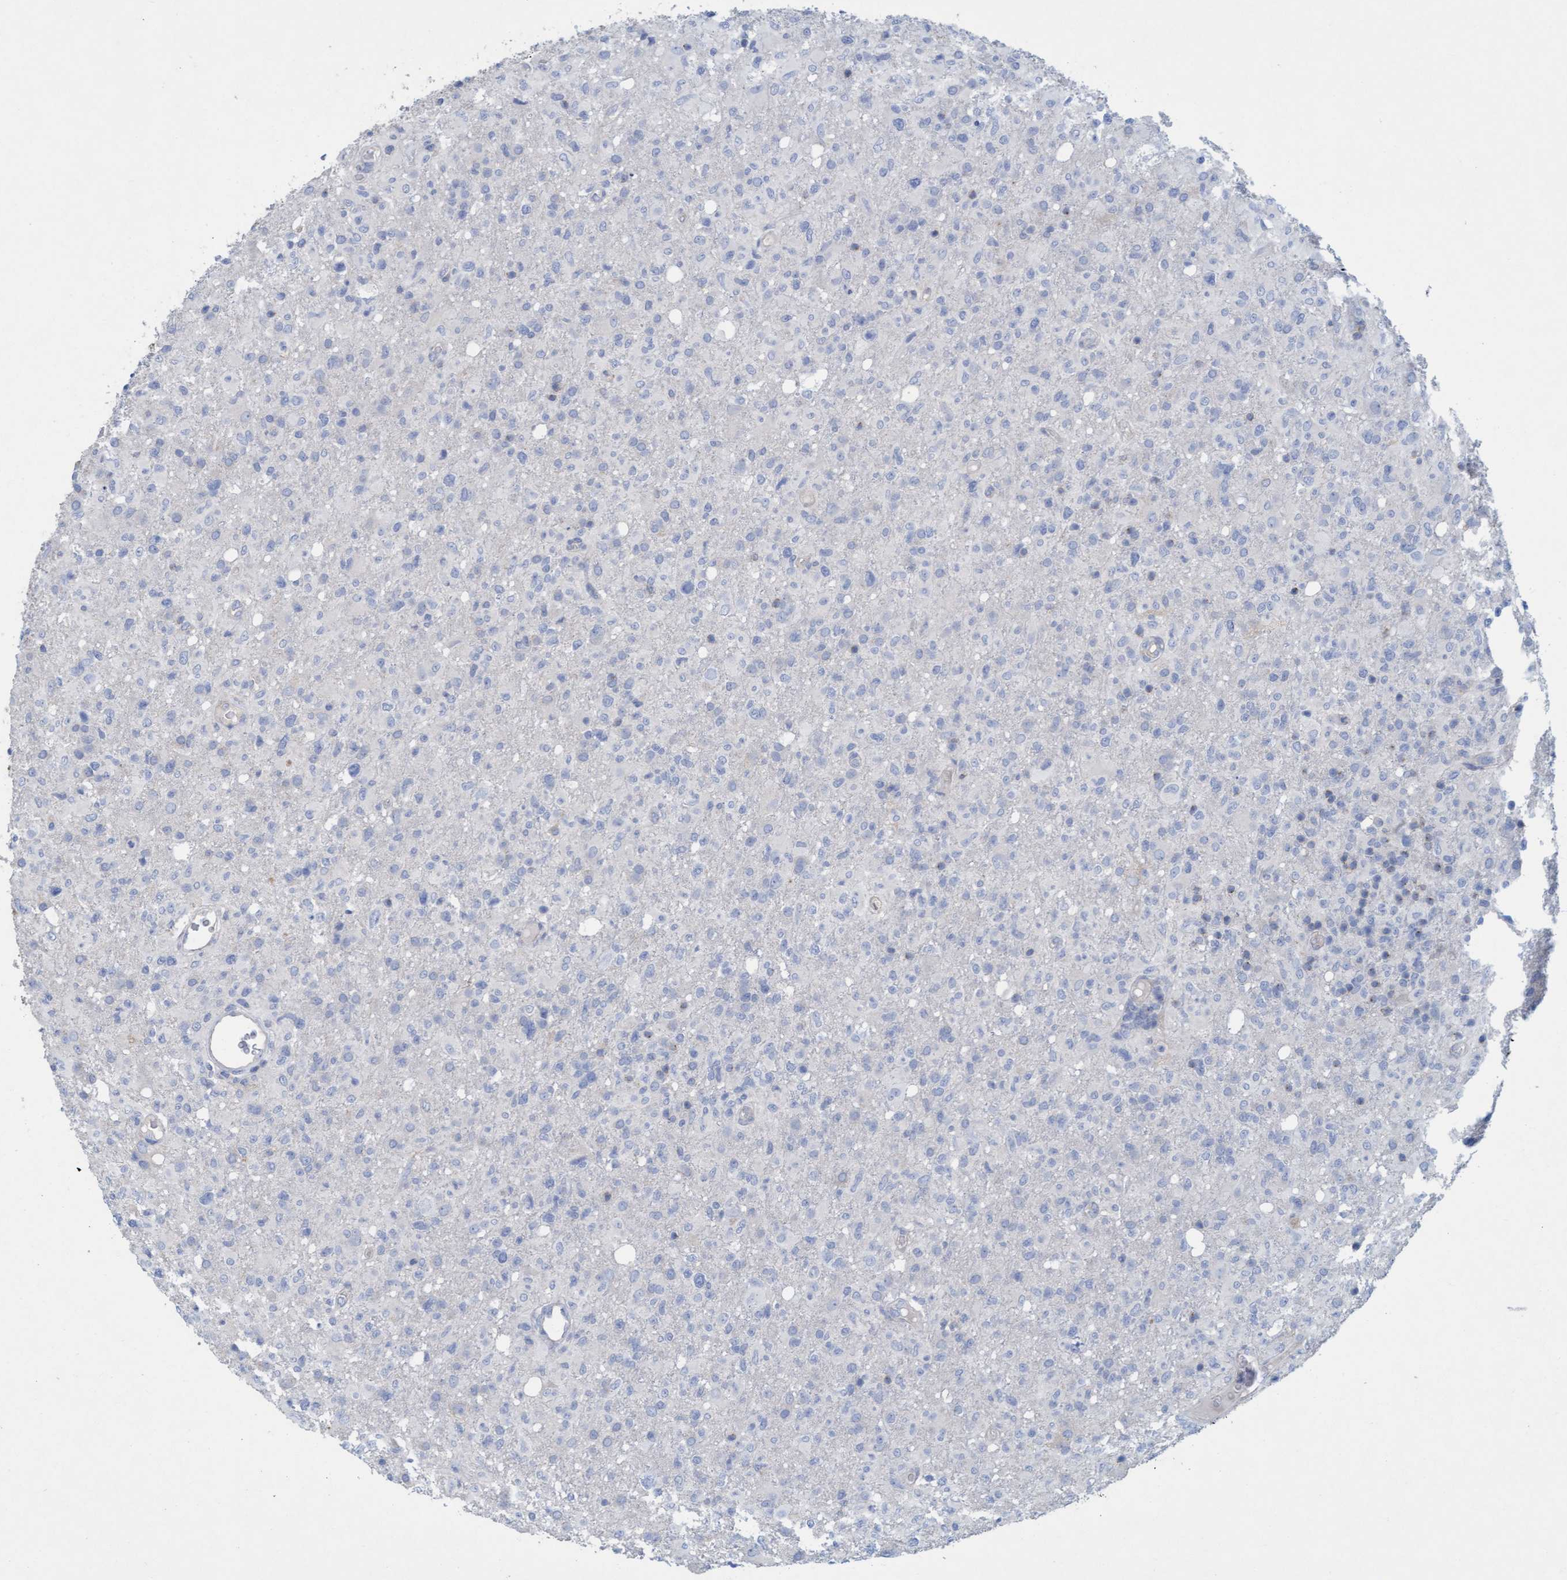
{"staining": {"intensity": "negative", "quantity": "none", "location": "none"}, "tissue": "glioma", "cell_type": "Tumor cells", "image_type": "cancer", "snomed": [{"axis": "morphology", "description": "Glioma, malignant, High grade"}, {"axis": "topography", "description": "Brain"}], "caption": "This is an immunohistochemistry micrograph of glioma. There is no staining in tumor cells.", "gene": "SIGIRR", "patient": {"sex": "female", "age": 57}}